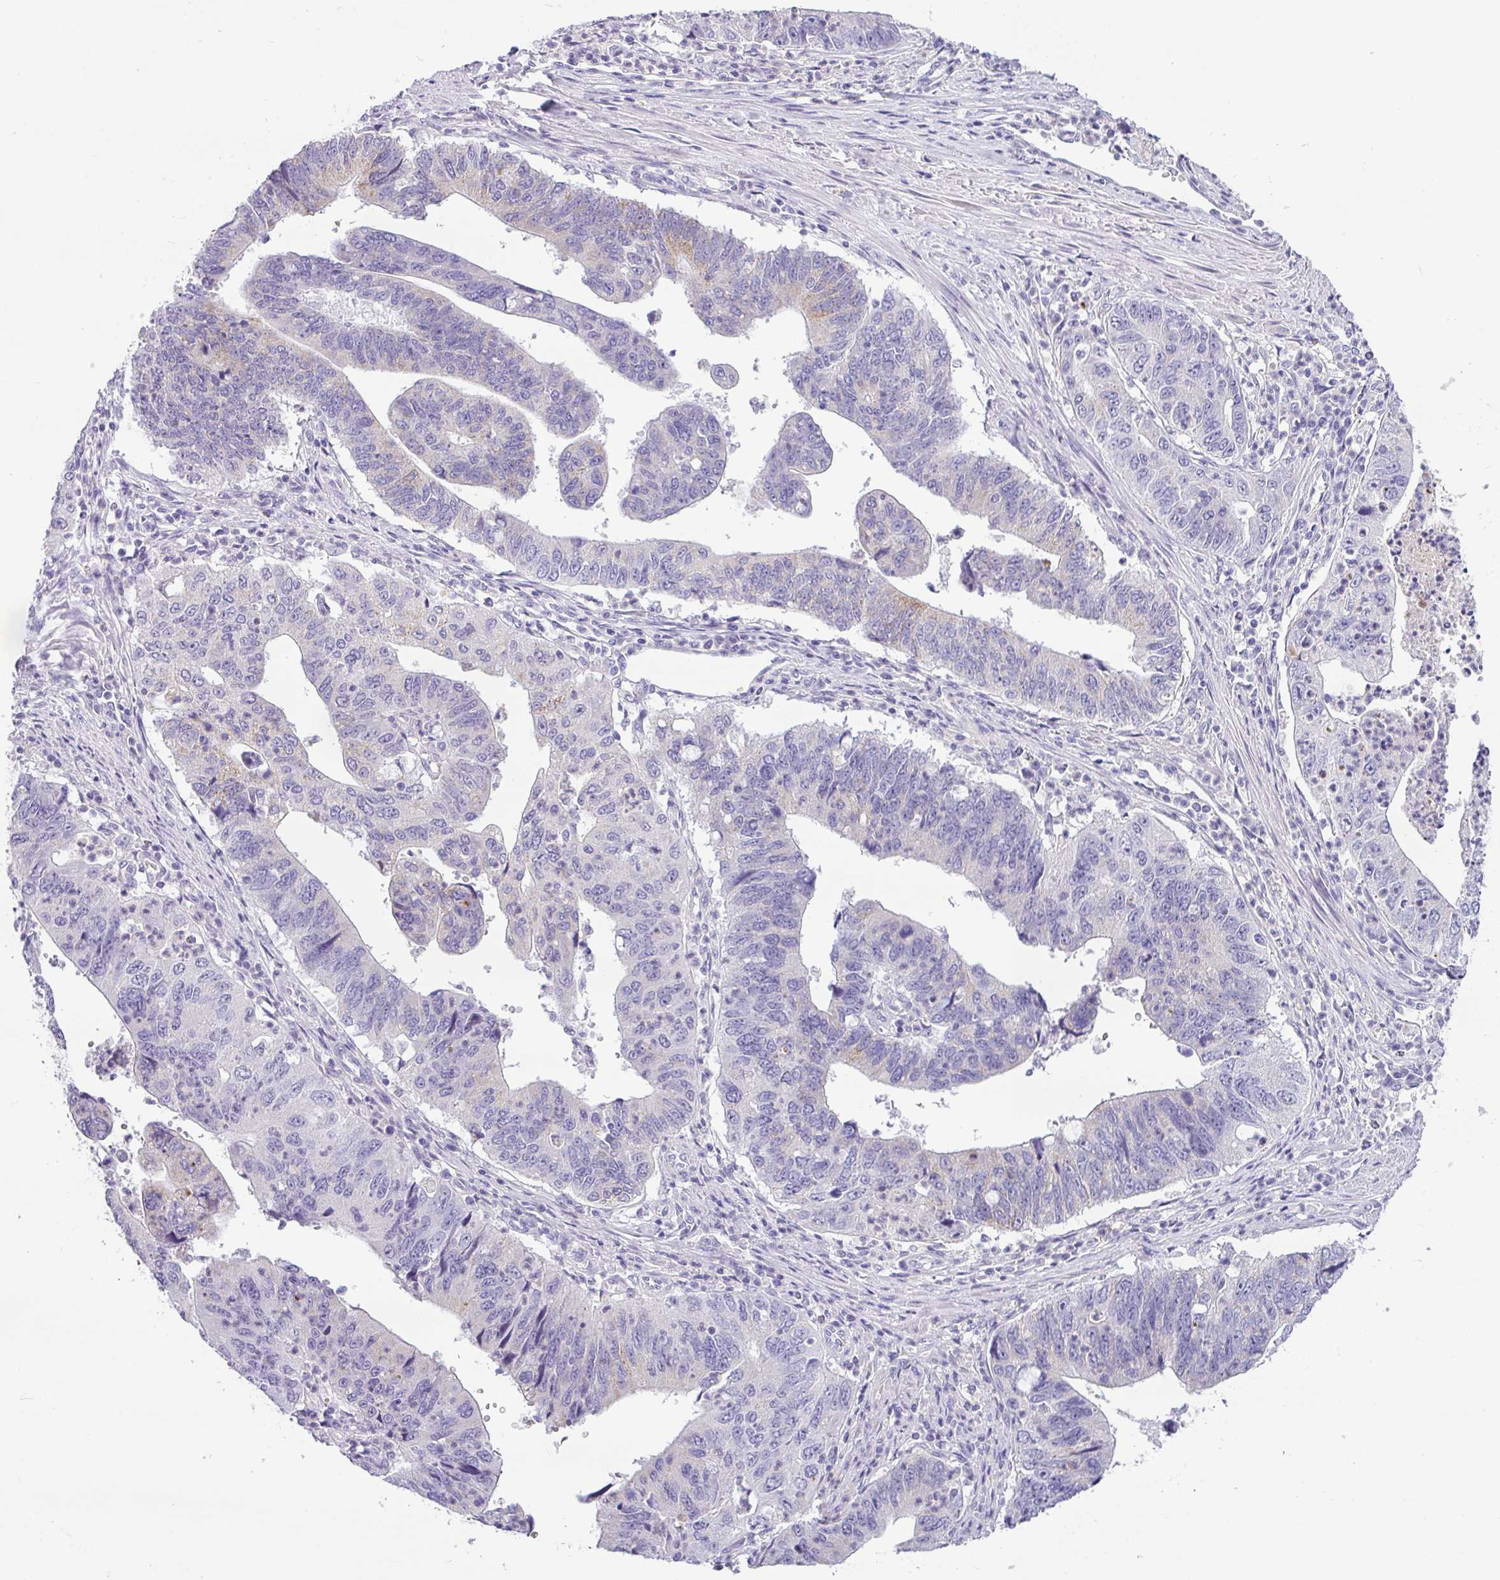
{"staining": {"intensity": "weak", "quantity": "<25%", "location": "cytoplasmic/membranous"}, "tissue": "stomach cancer", "cell_type": "Tumor cells", "image_type": "cancer", "snomed": [{"axis": "morphology", "description": "Adenocarcinoma, NOS"}, {"axis": "topography", "description": "Stomach"}], "caption": "The histopathology image demonstrates no significant staining in tumor cells of stomach cancer. (Stains: DAB (3,3'-diaminobenzidine) IHC with hematoxylin counter stain, Microscopy: brightfield microscopy at high magnification).", "gene": "HMCN2", "patient": {"sex": "male", "age": 59}}